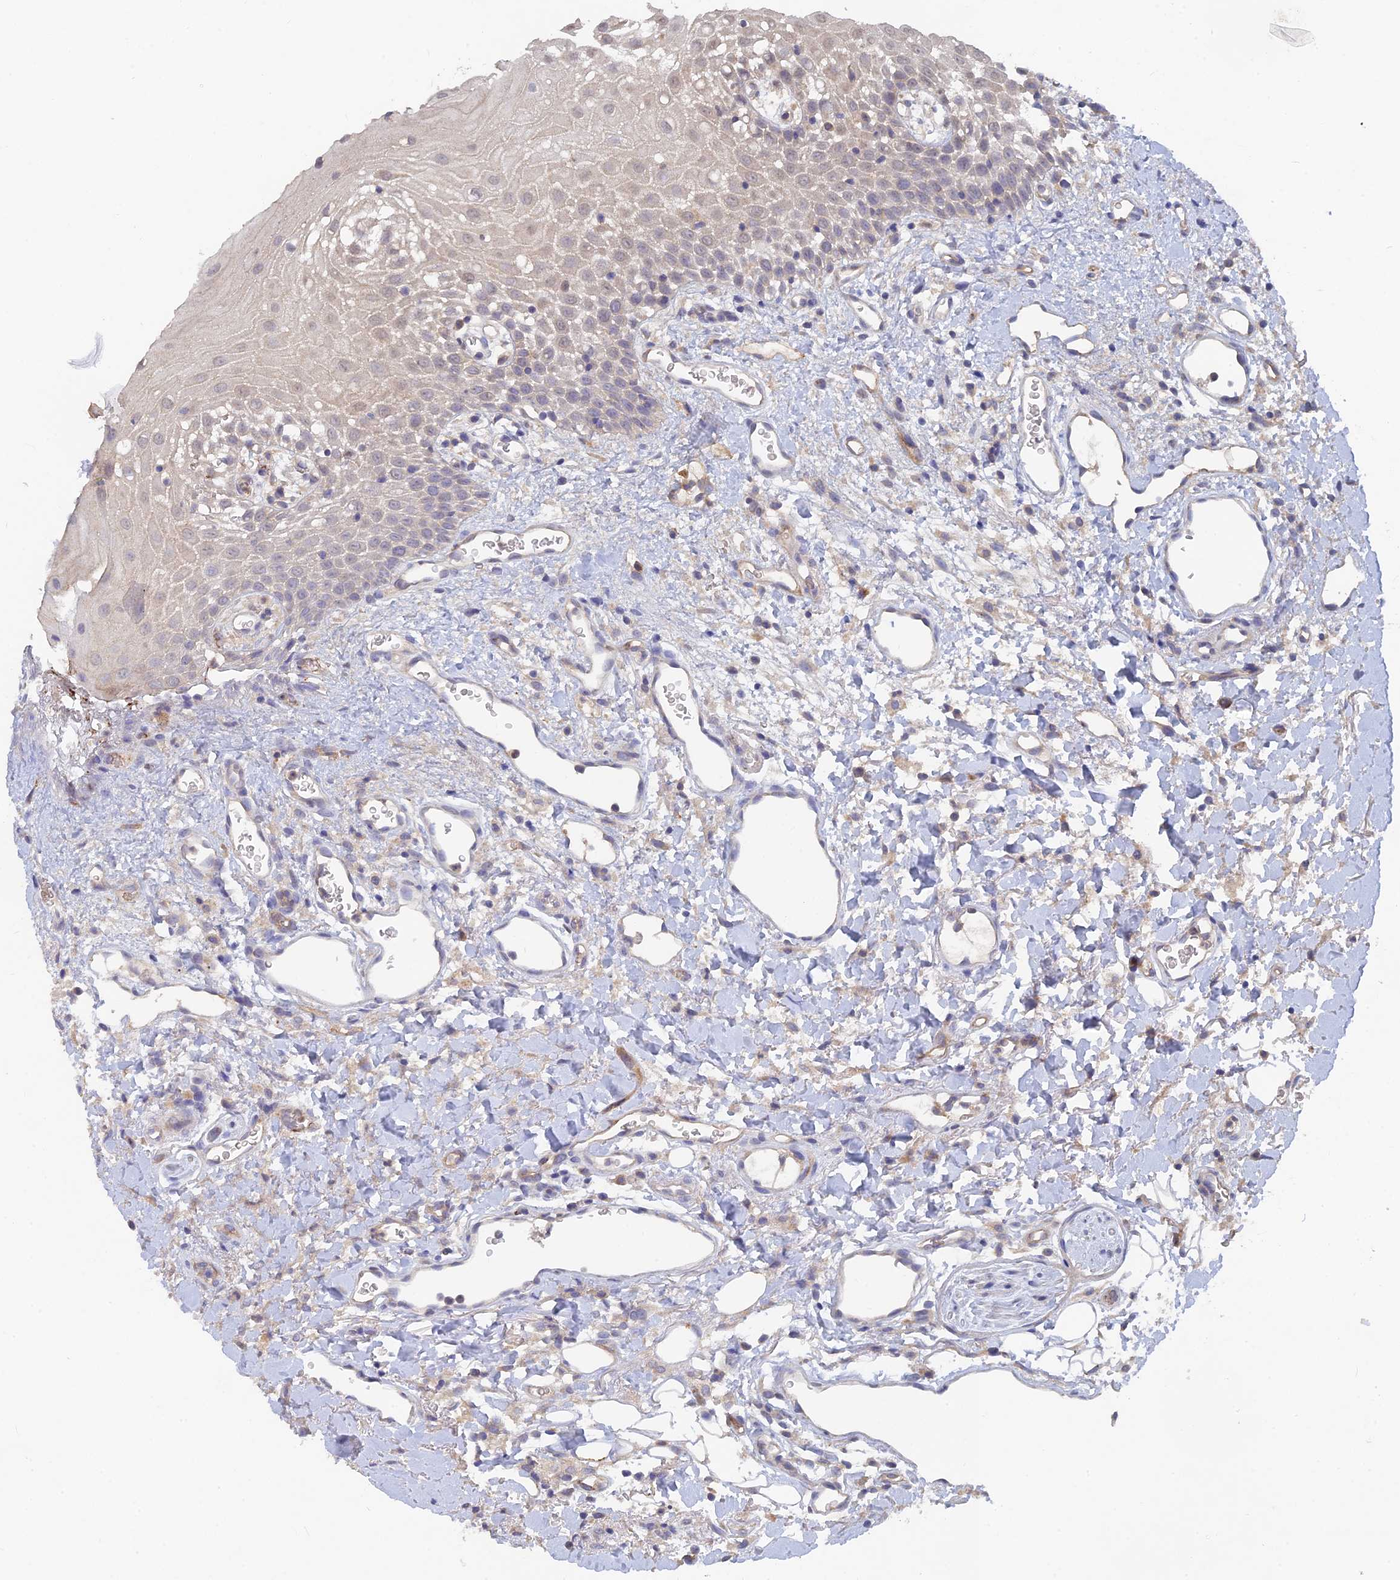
{"staining": {"intensity": "negative", "quantity": "none", "location": "none"}, "tissue": "oral mucosa", "cell_type": "Squamous epithelial cells", "image_type": "normal", "snomed": [{"axis": "morphology", "description": "Normal tissue, NOS"}, {"axis": "topography", "description": "Oral tissue"}], "caption": "Immunohistochemical staining of normal oral mucosa displays no significant expression in squamous epithelial cells.", "gene": "ARRDC1", "patient": {"sex": "female", "age": 70}}